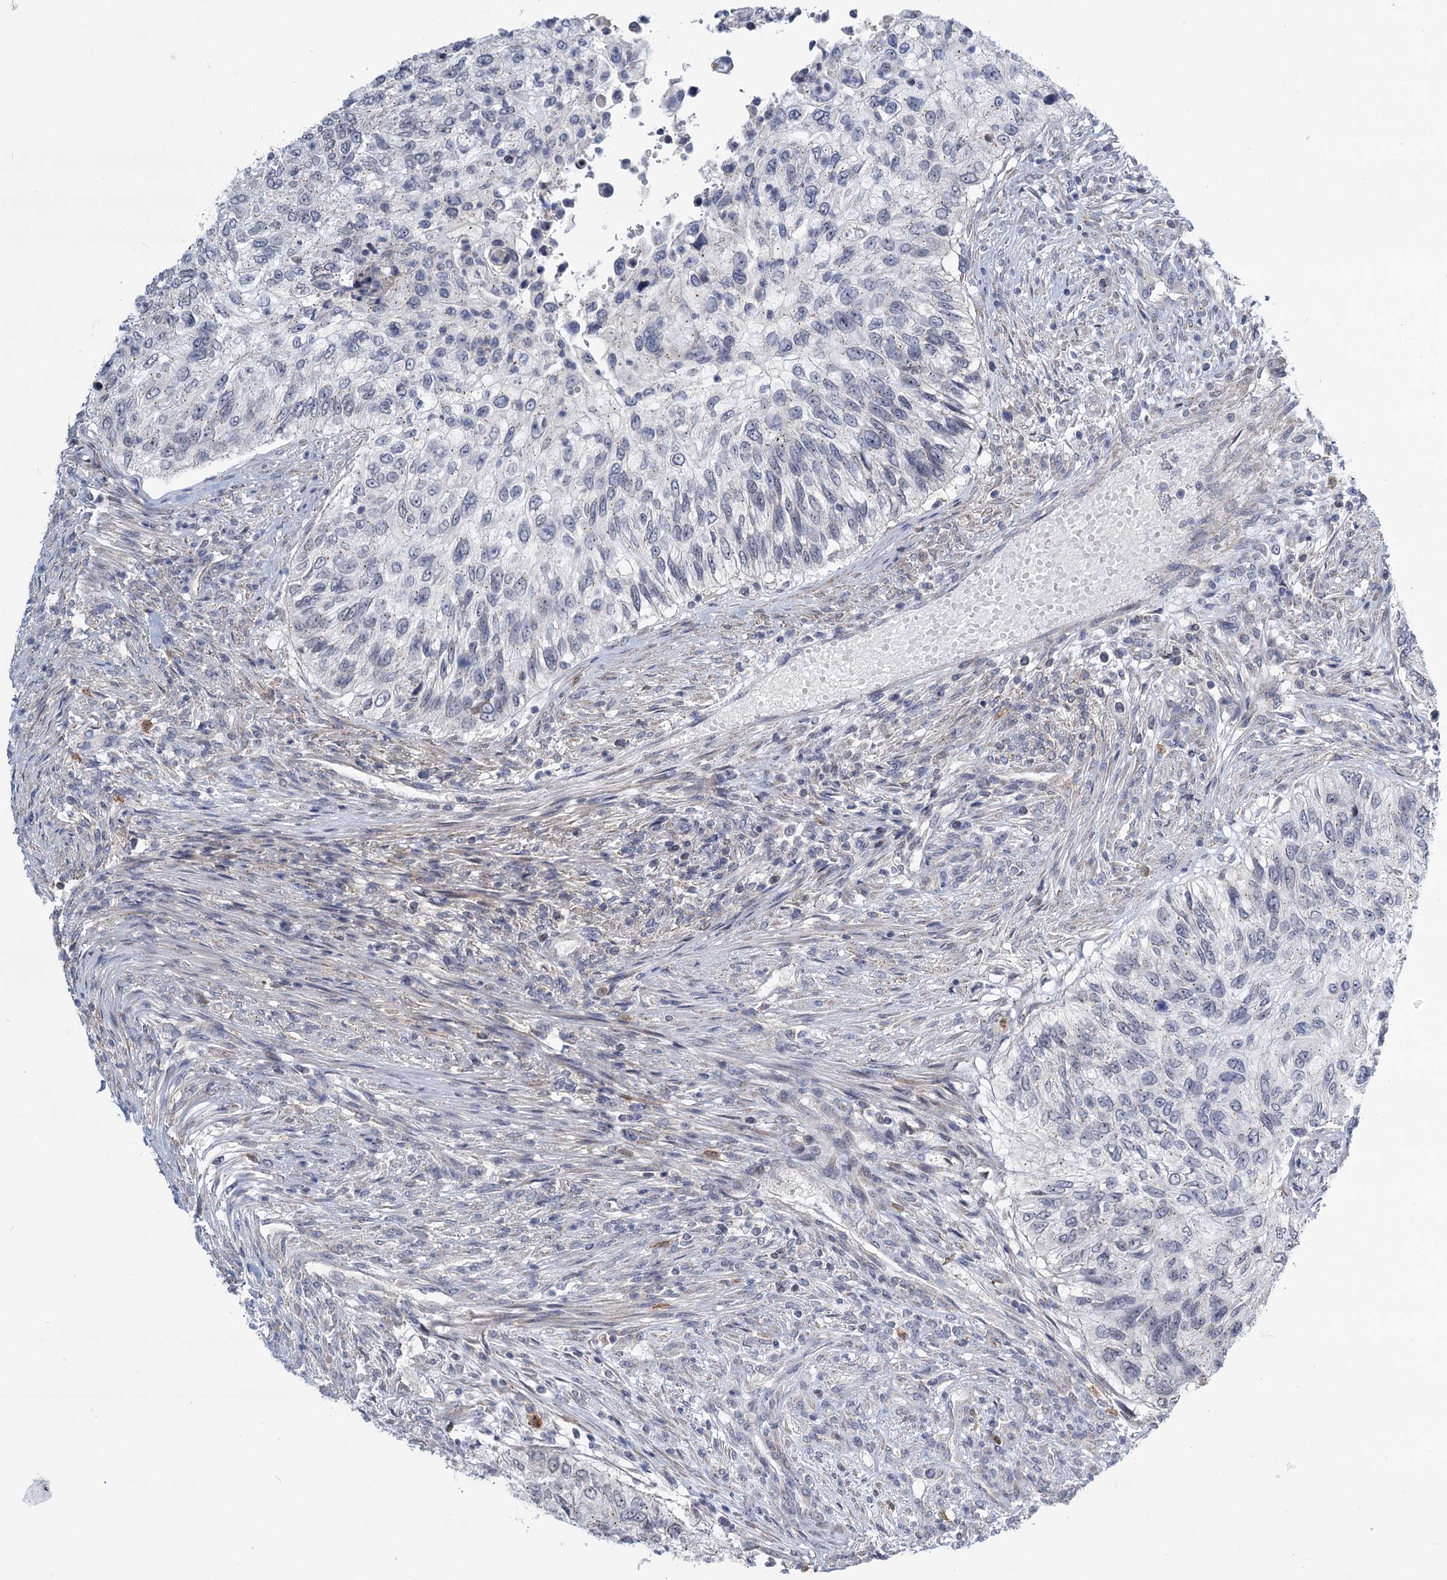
{"staining": {"intensity": "negative", "quantity": "none", "location": "none"}, "tissue": "urothelial cancer", "cell_type": "Tumor cells", "image_type": "cancer", "snomed": [{"axis": "morphology", "description": "Urothelial carcinoma, High grade"}, {"axis": "topography", "description": "Urinary bladder"}], "caption": "High-grade urothelial carcinoma was stained to show a protein in brown. There is no significant expression in tumor cells. Brightfield microscopy of immunohistochemistry (IHC) stained with DAB (3,3'-diaminobenzidine) (brown) and hematoxylin (blue), captured at high magnification.", "gene": "STAP1", "patient": {"sex": "female", "age": 60}}